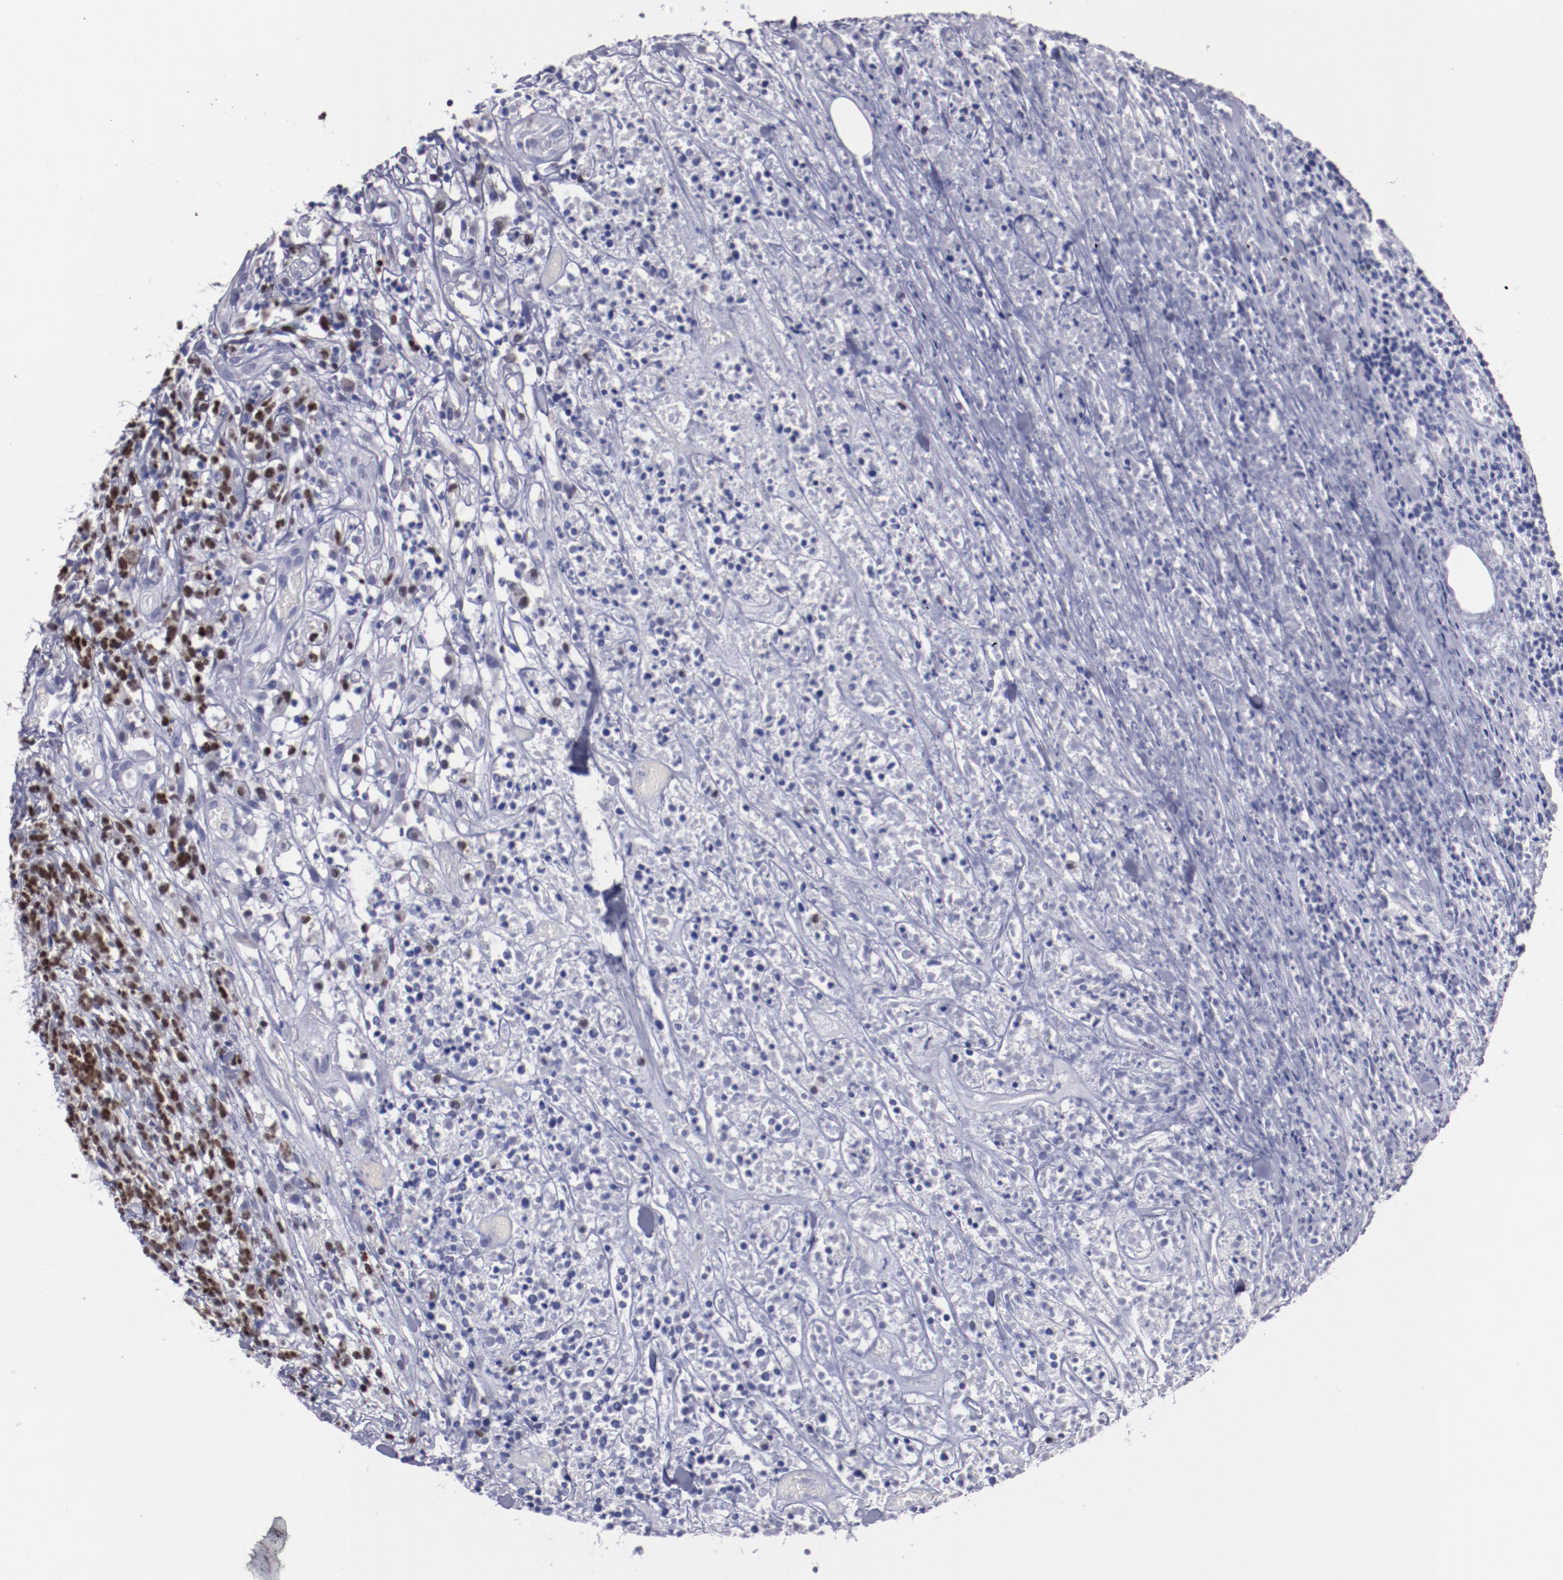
{"staining": {"intensity": "moderate", "quantity": "25%-75%", "location": "nuclear"}, "tissue": "lymphoma", "cell_type": "Tumor cells", "image_type": "cancer", "snomed": [{"axis": "morphology", "description": "Malignant lymphoma, non-Hodgkin's type, High grade"}, {"axis": "topography", "description": "Lymph node"}], "caption": "Lymphoma stained with a brown dye displays moderate nuclear positive expression in approximately 25%-75% of tumor cells.", "gene": "IRF8", "patient": {"sex": "female", "age": 73}}